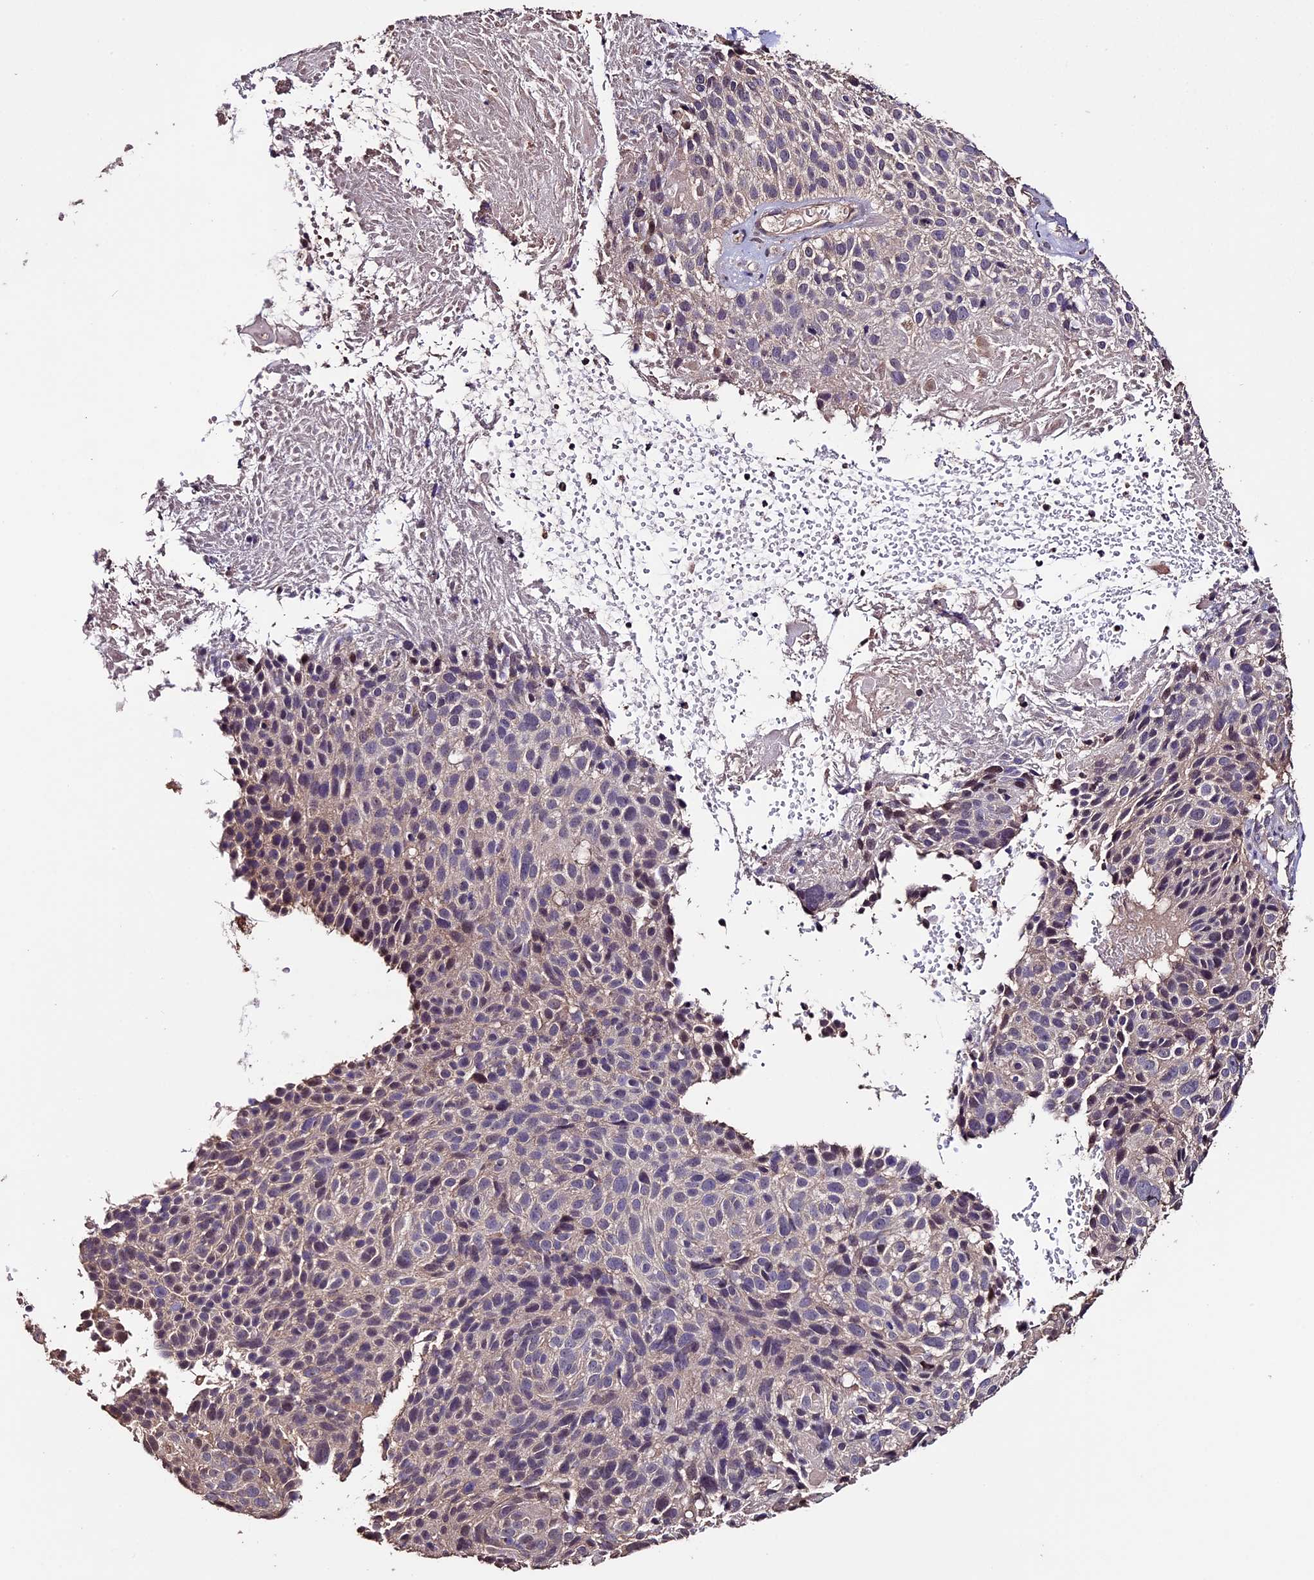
{"staining": {"intensity": "weak", "quantity": "<25%", "location": "cytoplasmic/membranous"}, "tissue": "cervical cancer", "cell_type": "Tumor cells", "image_type": "cancer", "snomed": [{"axis": "morphology", "description": "Squamous cell carcinoma, NOS"}, {"axis": "topography", "description": "Cervix"}], "caption": "This is an IHC micrograph of cervical cancer (squamous cell carcinoma). There is no expression in tumor cells.", "gene": "DIS3L", "patient": {"sex": "female", "age": 74}}